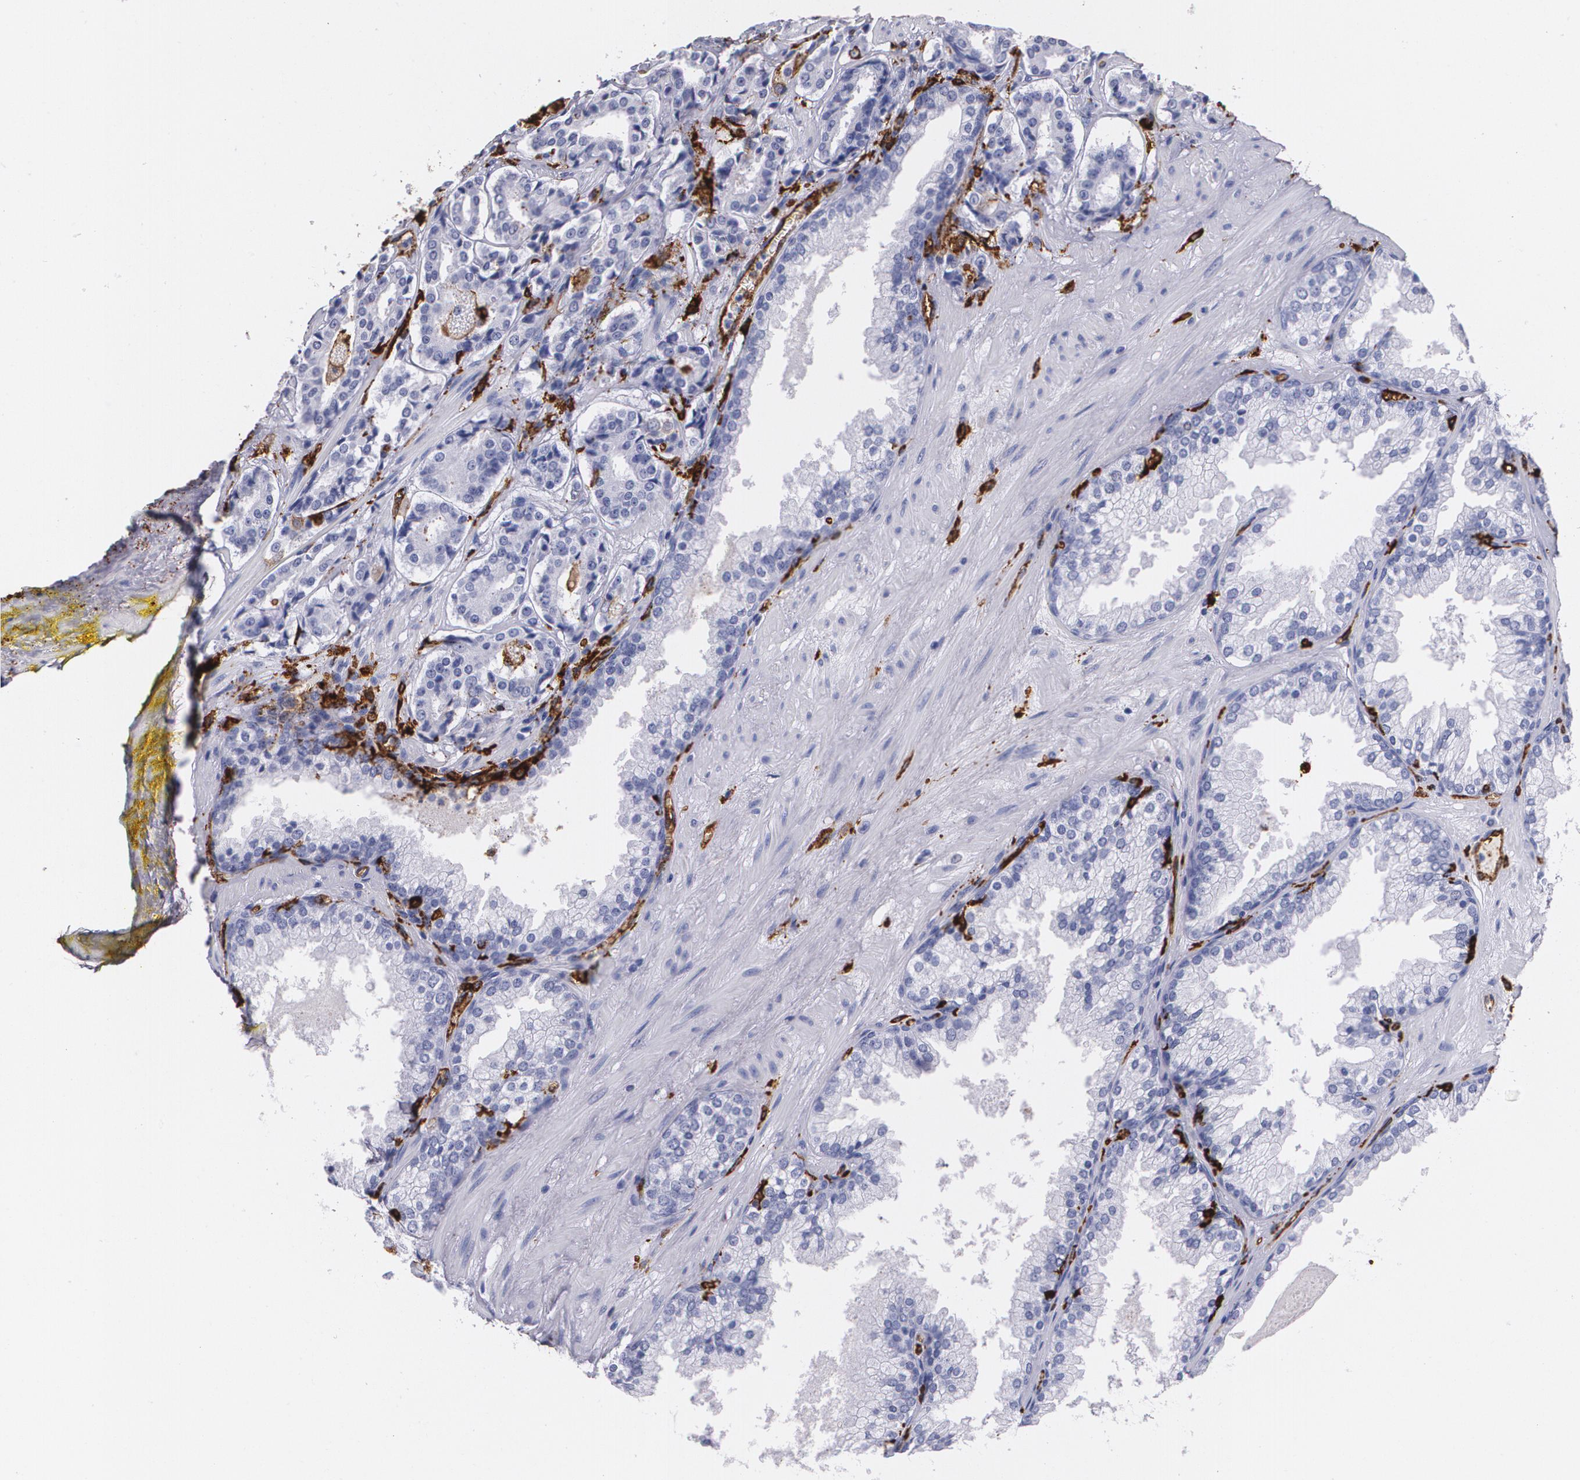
{"staining": {"intensity": "weak", "quantity": ">75%", "location": "cytoplasmic/membranous"}, "tissue": "prostate cancer", "cell_type": "Tumor cells", "image_type": "cancer", "snomed": [{"axis": "morphology", "description": "Adenocarcinoma, Medium grade"}, {"axis": "topography", "description": "Prostate"}], "caption": "A histopathology image of human prostate cancer (medium-grade adenocarcinoma) stained for a protein shows weak cytoplasmic/membranous brown staining in tumor cells.", "gene": "HLA-DRA", "patient": {"sex": "male", "age": 60}}